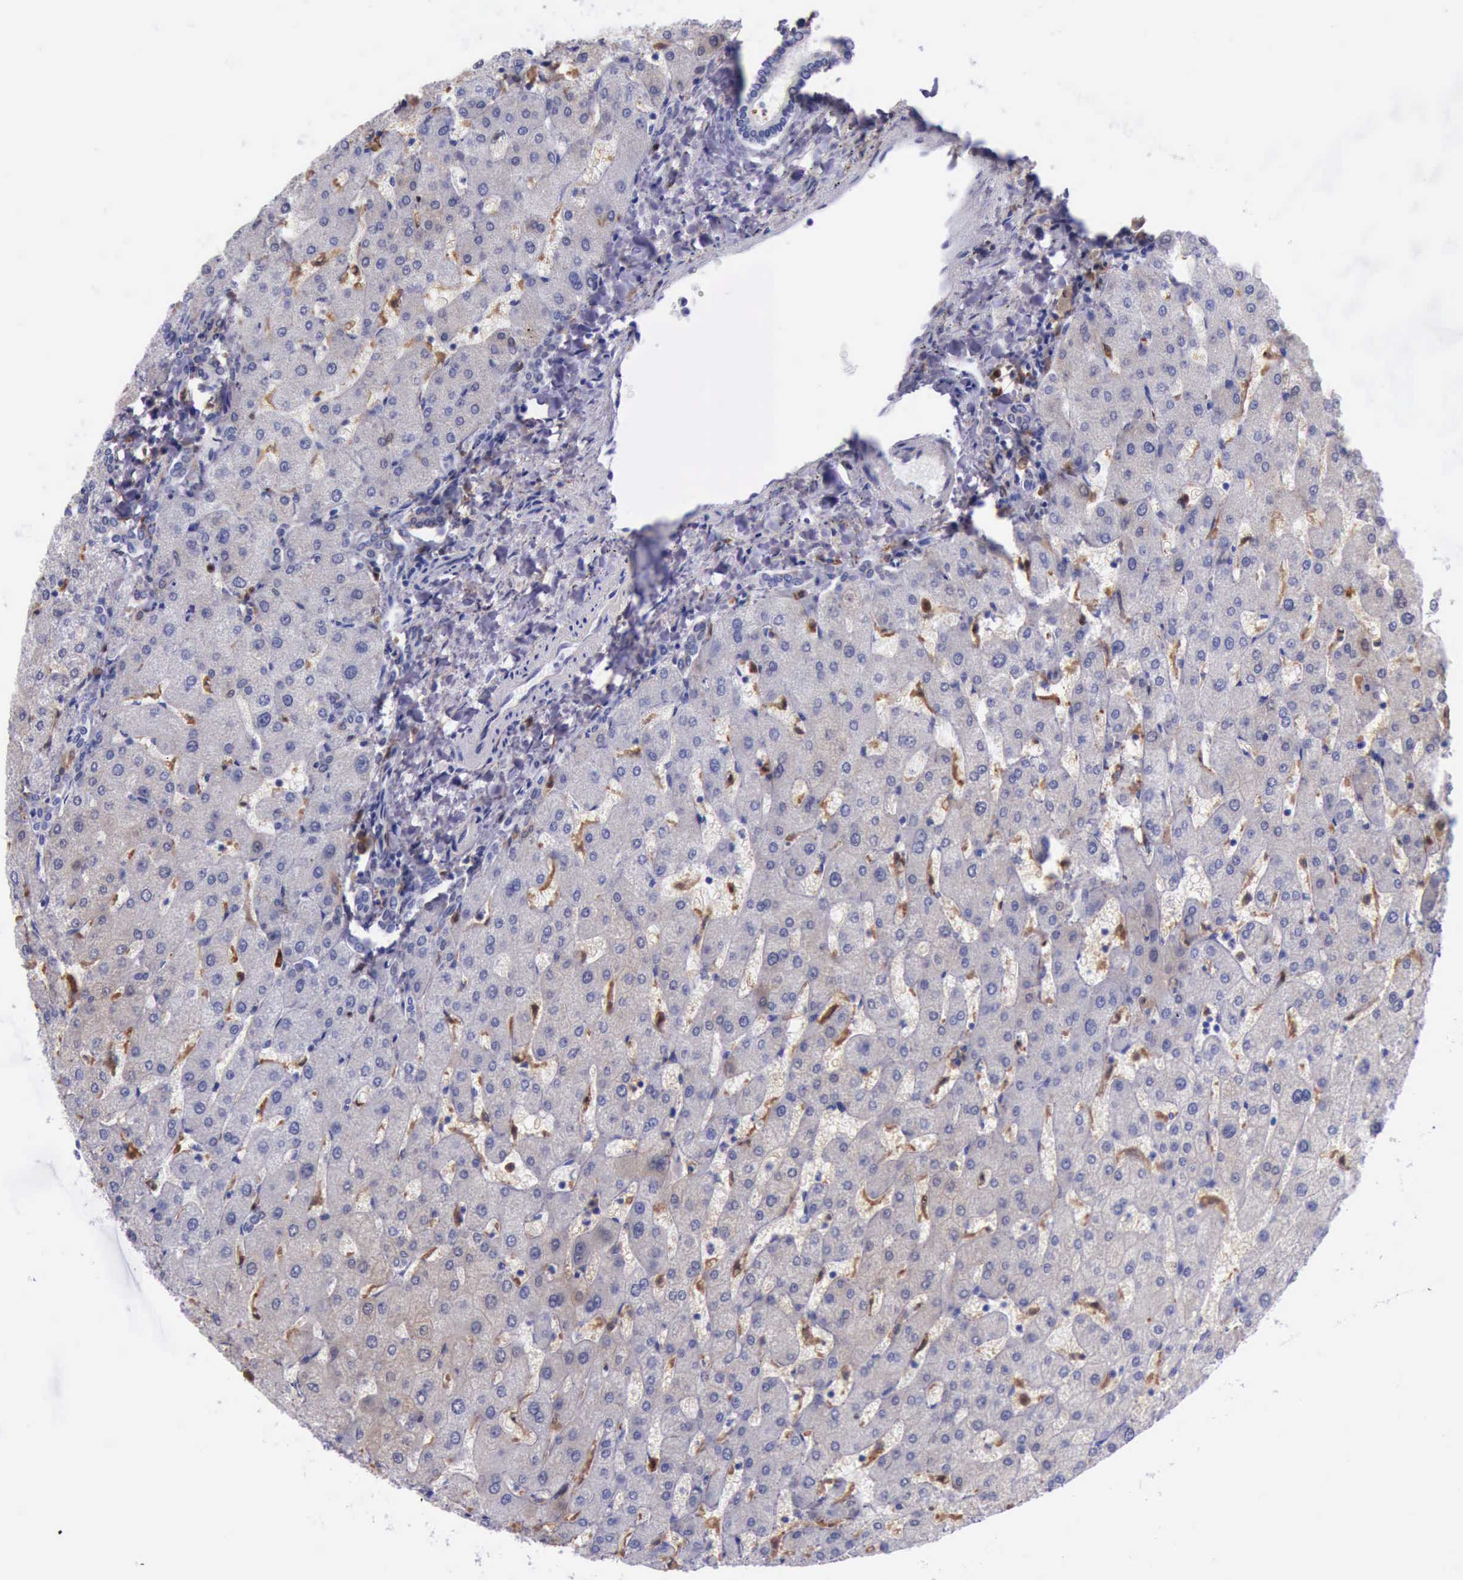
{"staining": {"intensity": "negative", "quantity": "none", "location": "none"}, "tissue": "liver", "cell_type": "Cholangiocytes", "image_type": "normal", "snomed": [{"axis": "morphology", "description": "Normal tissue, NOS"}, {"axis": "topography", "description": "Liver"}], "caption": "Cholangiocytes are negative for brown protein staining in unremarkable liver. (Brightfield microscopy of DAB (3,3'-diaminobenzidine) immunohistochemistry at high magnification).", "gene": "TYMP", "patient": {"sex": "male", "age": 67}}